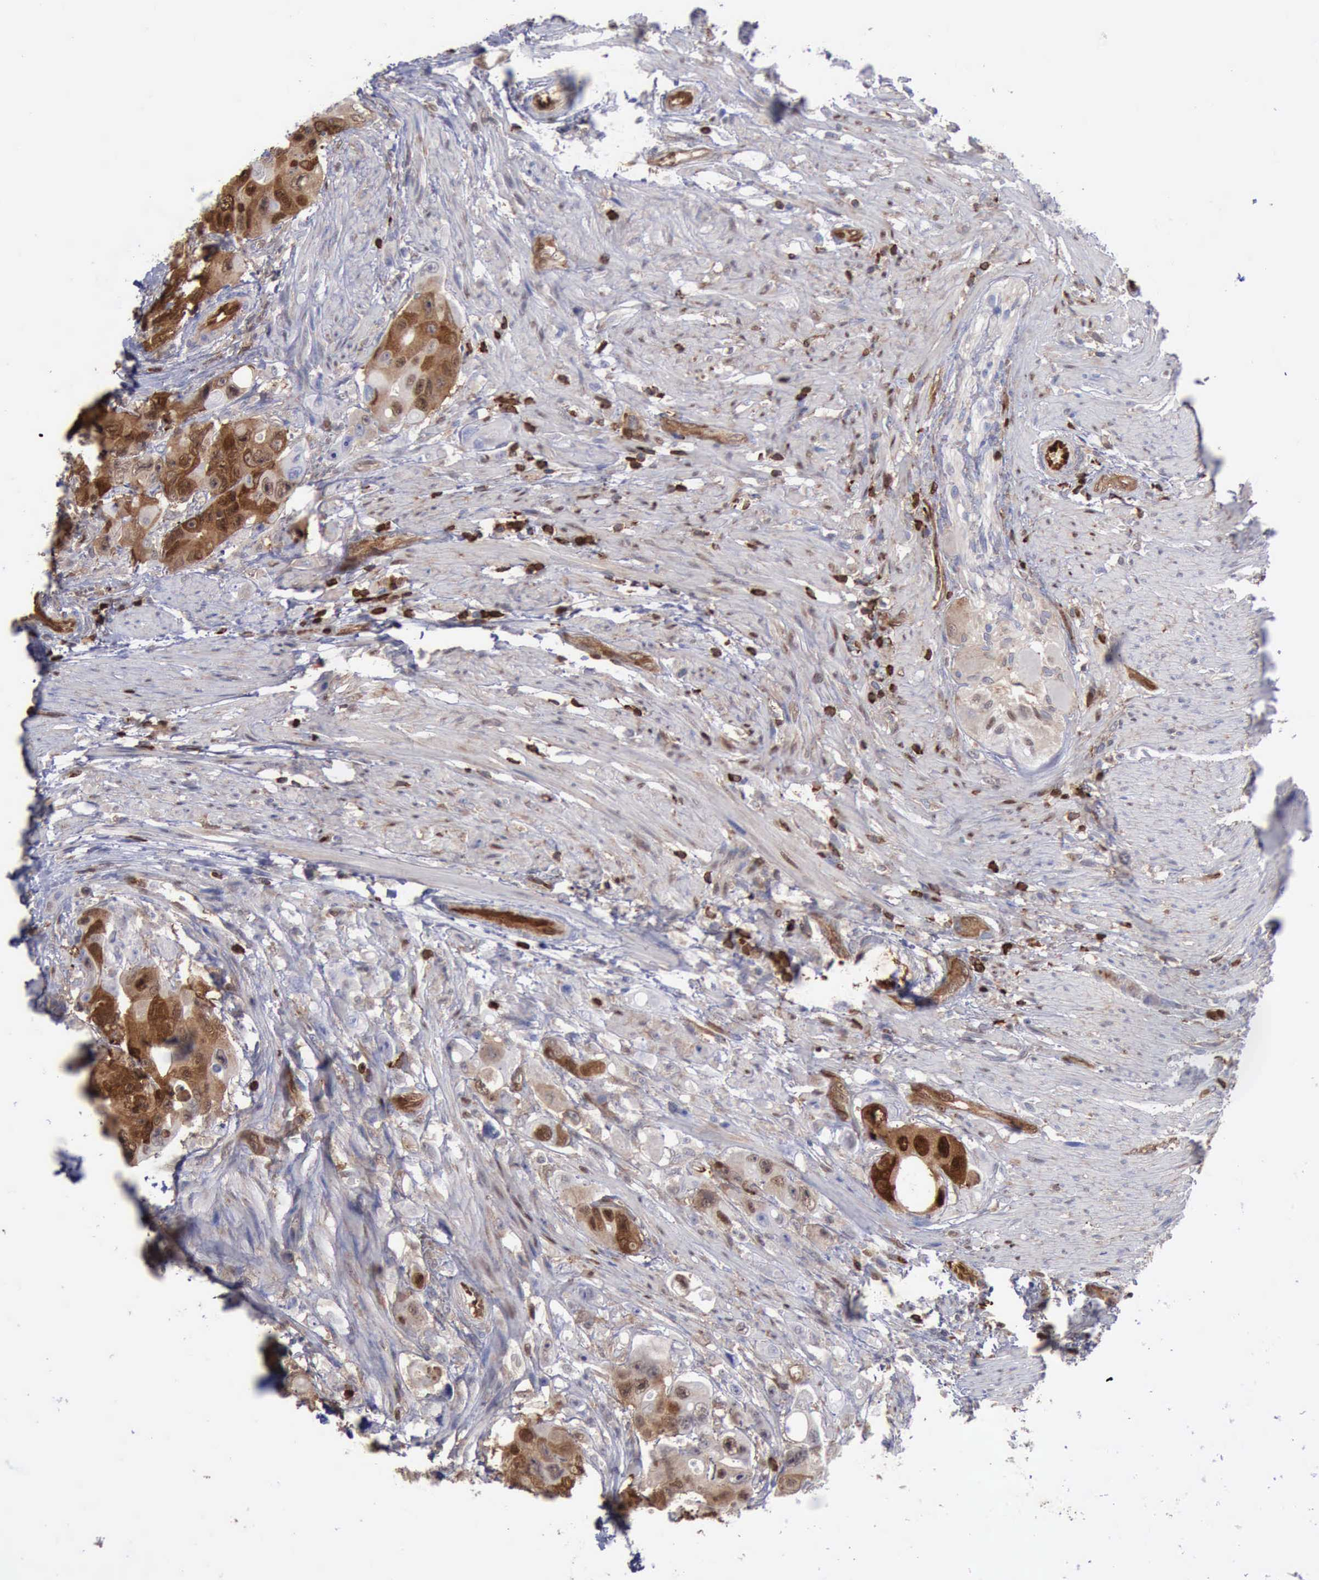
{"staining": {"intensity": "strong", "quantity": ">75%", "location": "cytoplasmic/membranous,nuclear"}, "tissue": "colorectal cancer", "cell_type": "Tumor cells", "image_type": "cancer", "snomed": [{"axis": "morphology", "description": "Adenocarcinoma, NOS"}, {"axis": "topography", "description": "Colon"}], "caption": "Immunohistochemistry (IHC) of colorectal adenocarcinoma reveals high levels of strong cytoplasmic/membranous and nuclear positivity in about >75% of tumor cells.", "gene": "PDCD4", "patient": {"sex": "female", "age": 46}}